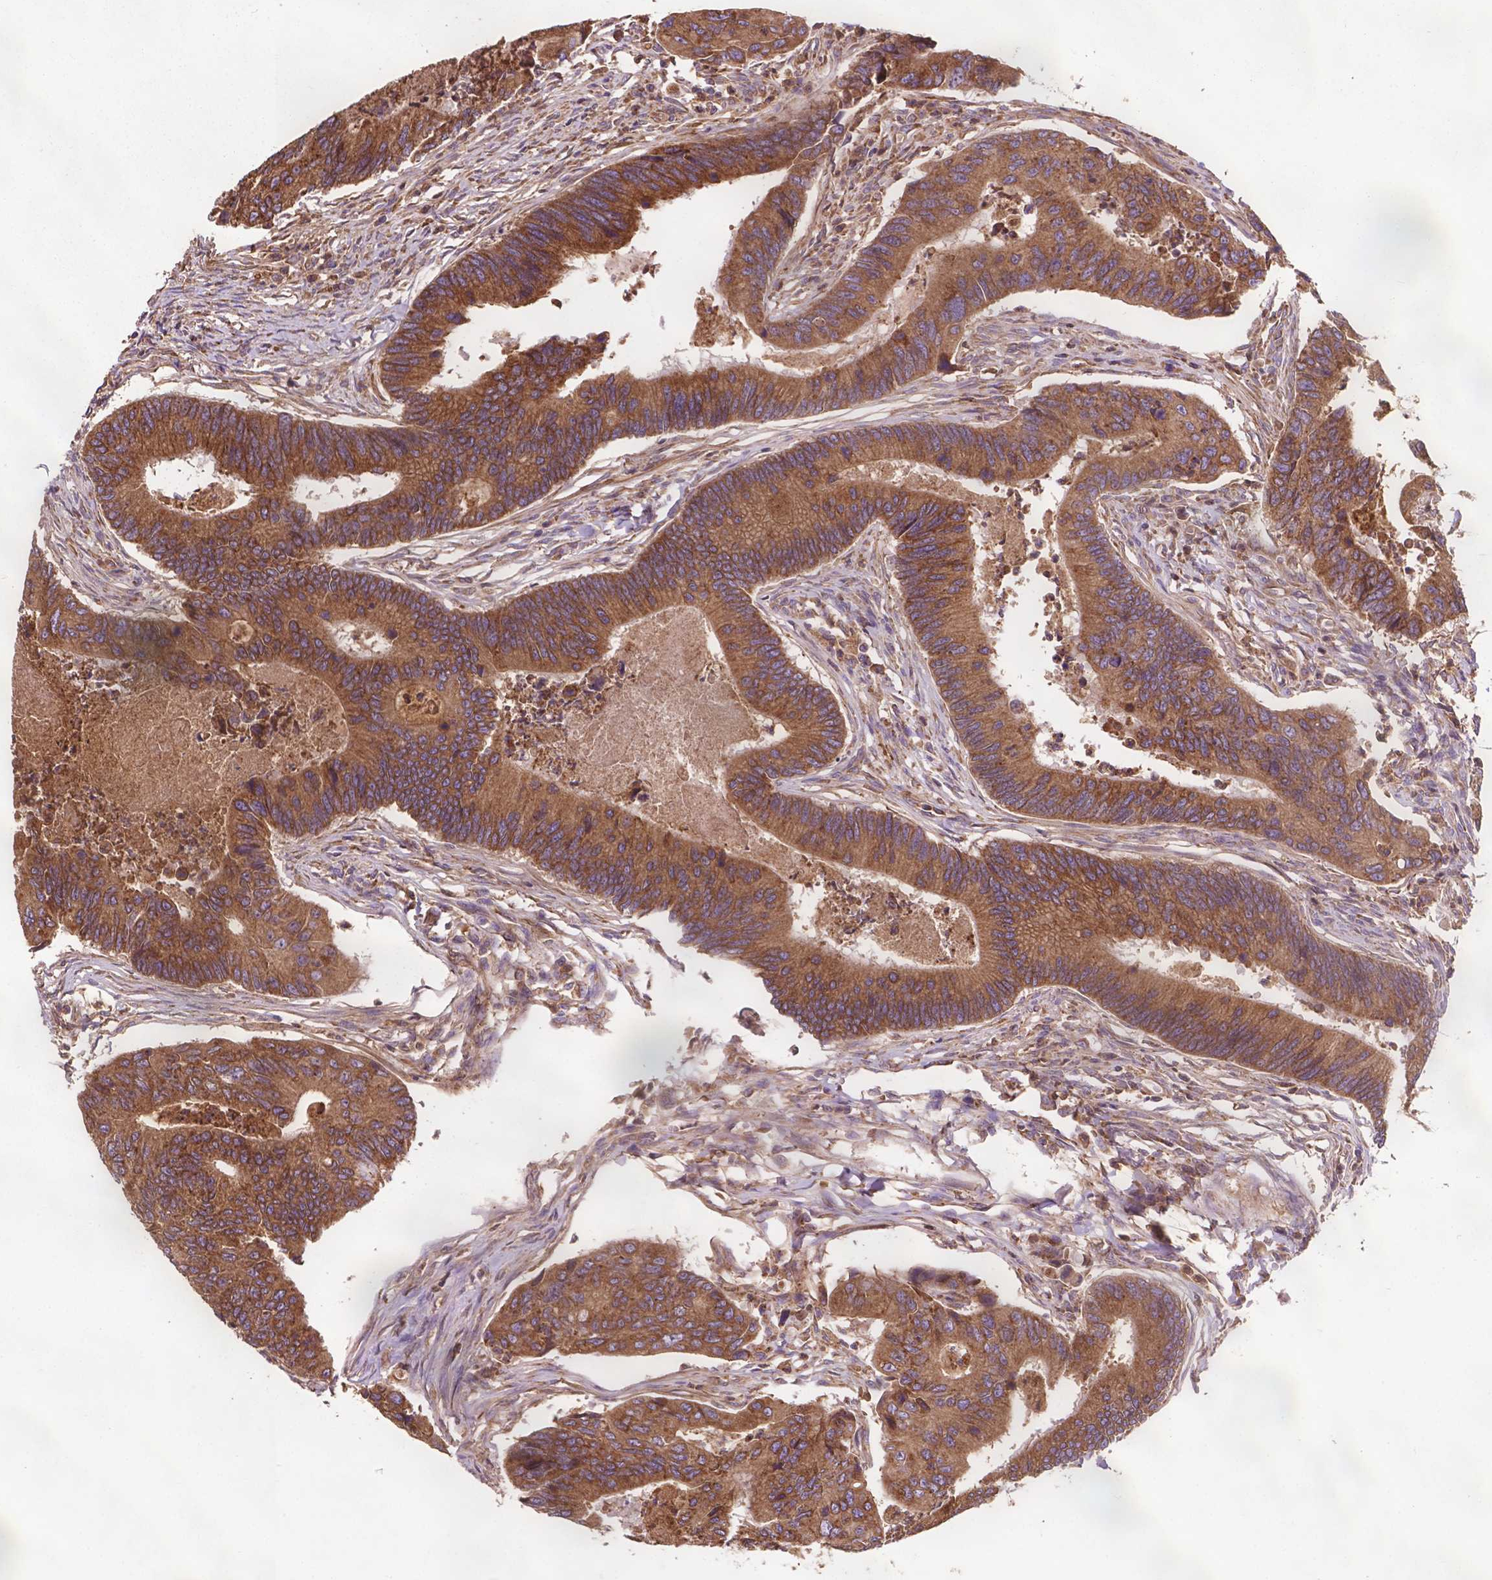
{"staining": {"intensity": "moderate", "quantity": ">75%", "location": "cytoplasmic/membranous"}, "tissue": "colorectal cancer", "cell_type": "Tumor cells", "image_type": "cancer", "snomed": [{"axis": "morphology", "description": "Adenocarcinoma, NOS"}, {"axis": "topography", "description": "Colon"}], "caption": "This is an image of immunohistochemistry (IHC) staining of adenocarcinoma (colorectal), which shows moderate expression in the cytoplasmic/membranous of tumor cells.", "gene": "CCDC71L", "patient": {"sex": "female", "age": 67}}